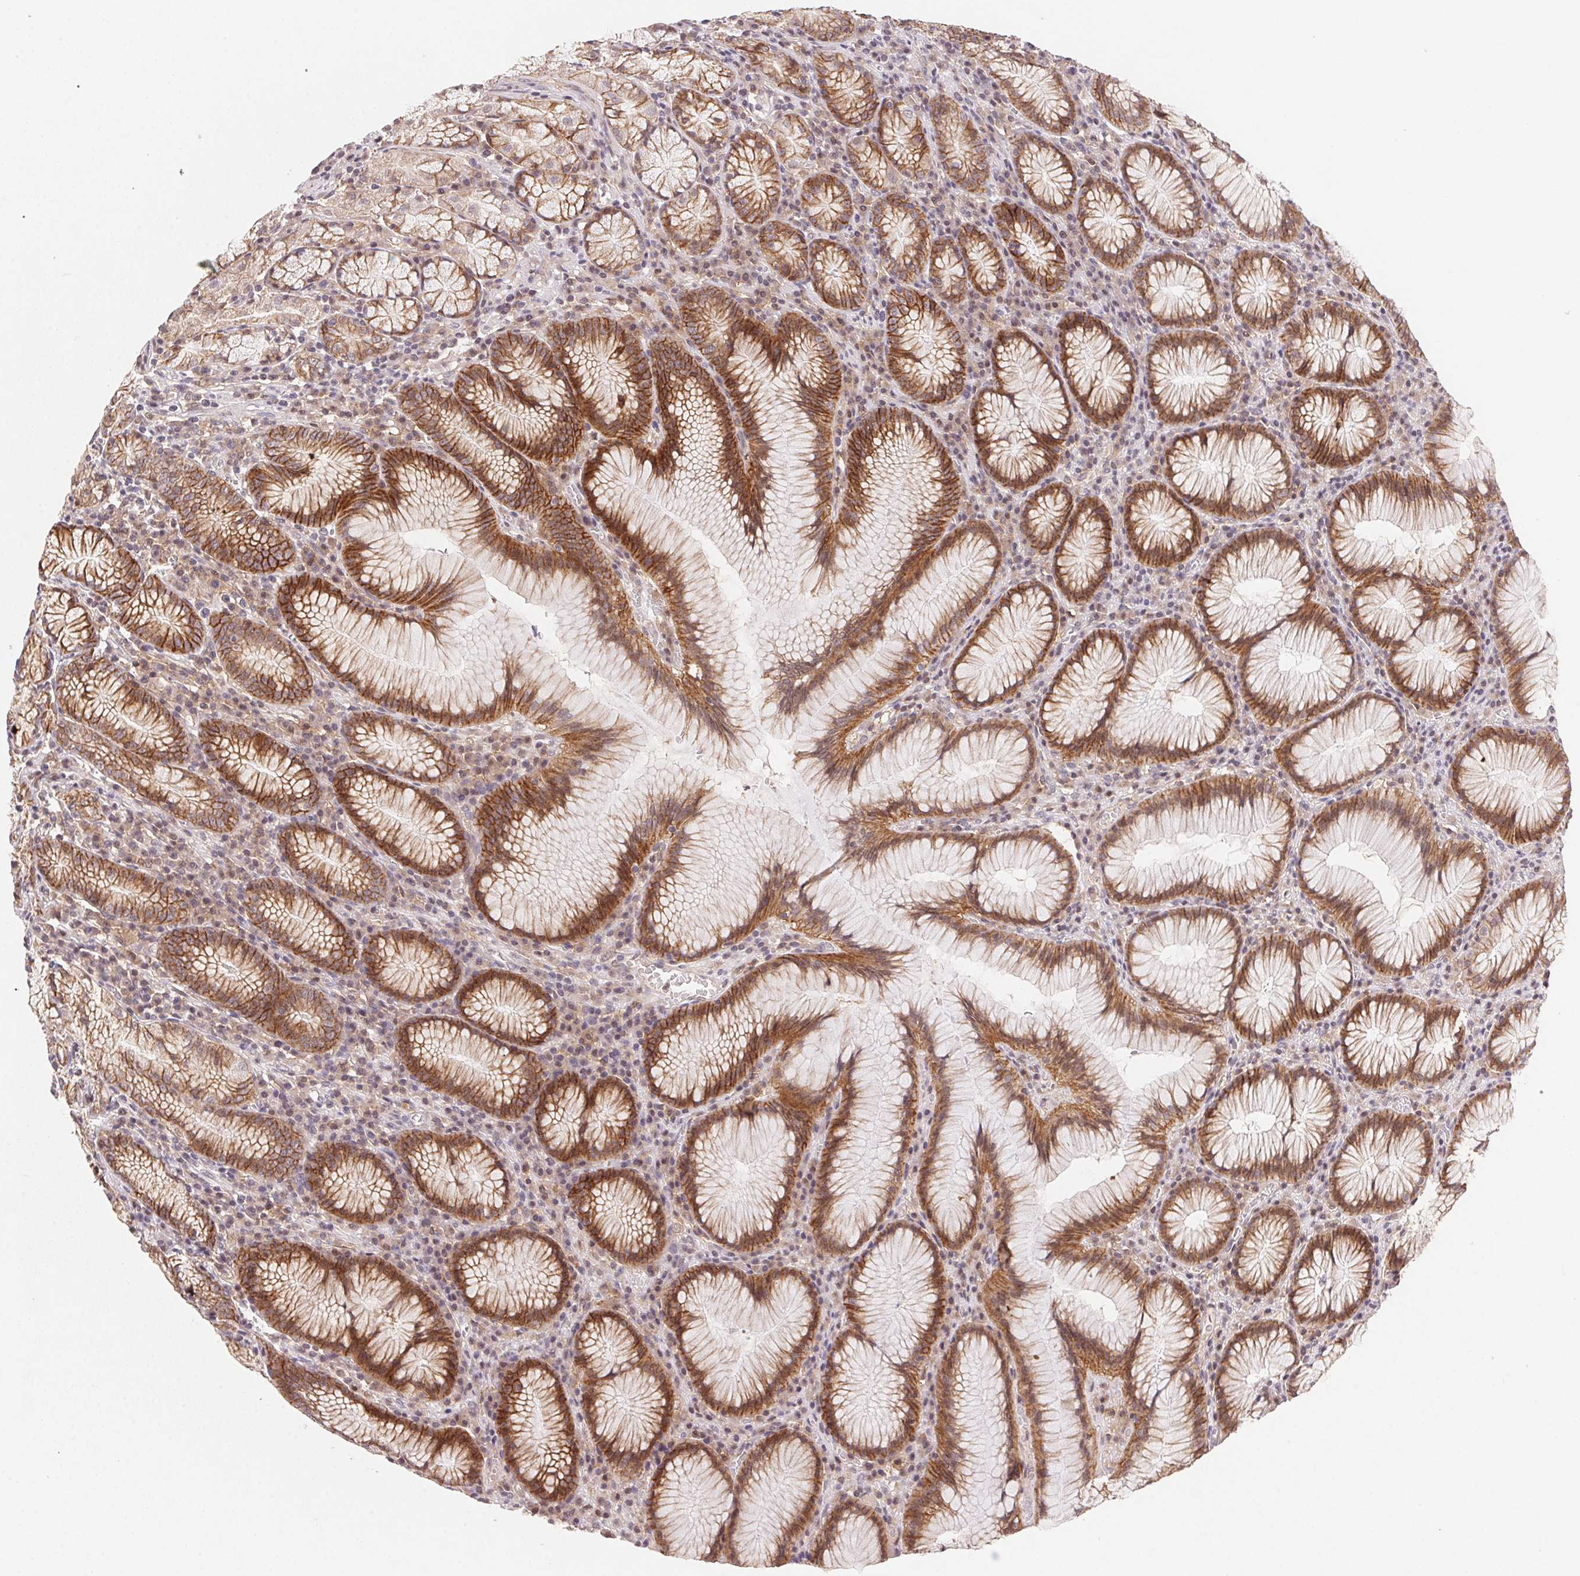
{"staining": {"intensity": "strong", "quantity": "25%-75%", "location": "cytoplasmic/membranous"}, "tissue": "stomach", "cell_type": "Glandular cells", "image_type": "normal", "snomed": [{"axis": "morphology", "description": "Normal tissue, NOS"}, {"axis": "topography", "description": "Stomach"}], "caption": "This is an image of IHC staining of unremarkable stomach, which shows strong staining in the cytoplasmic/membranous of glandular cells.", "gene": "SLC52A2", "patient": {"sex": "male", "age": 55}}